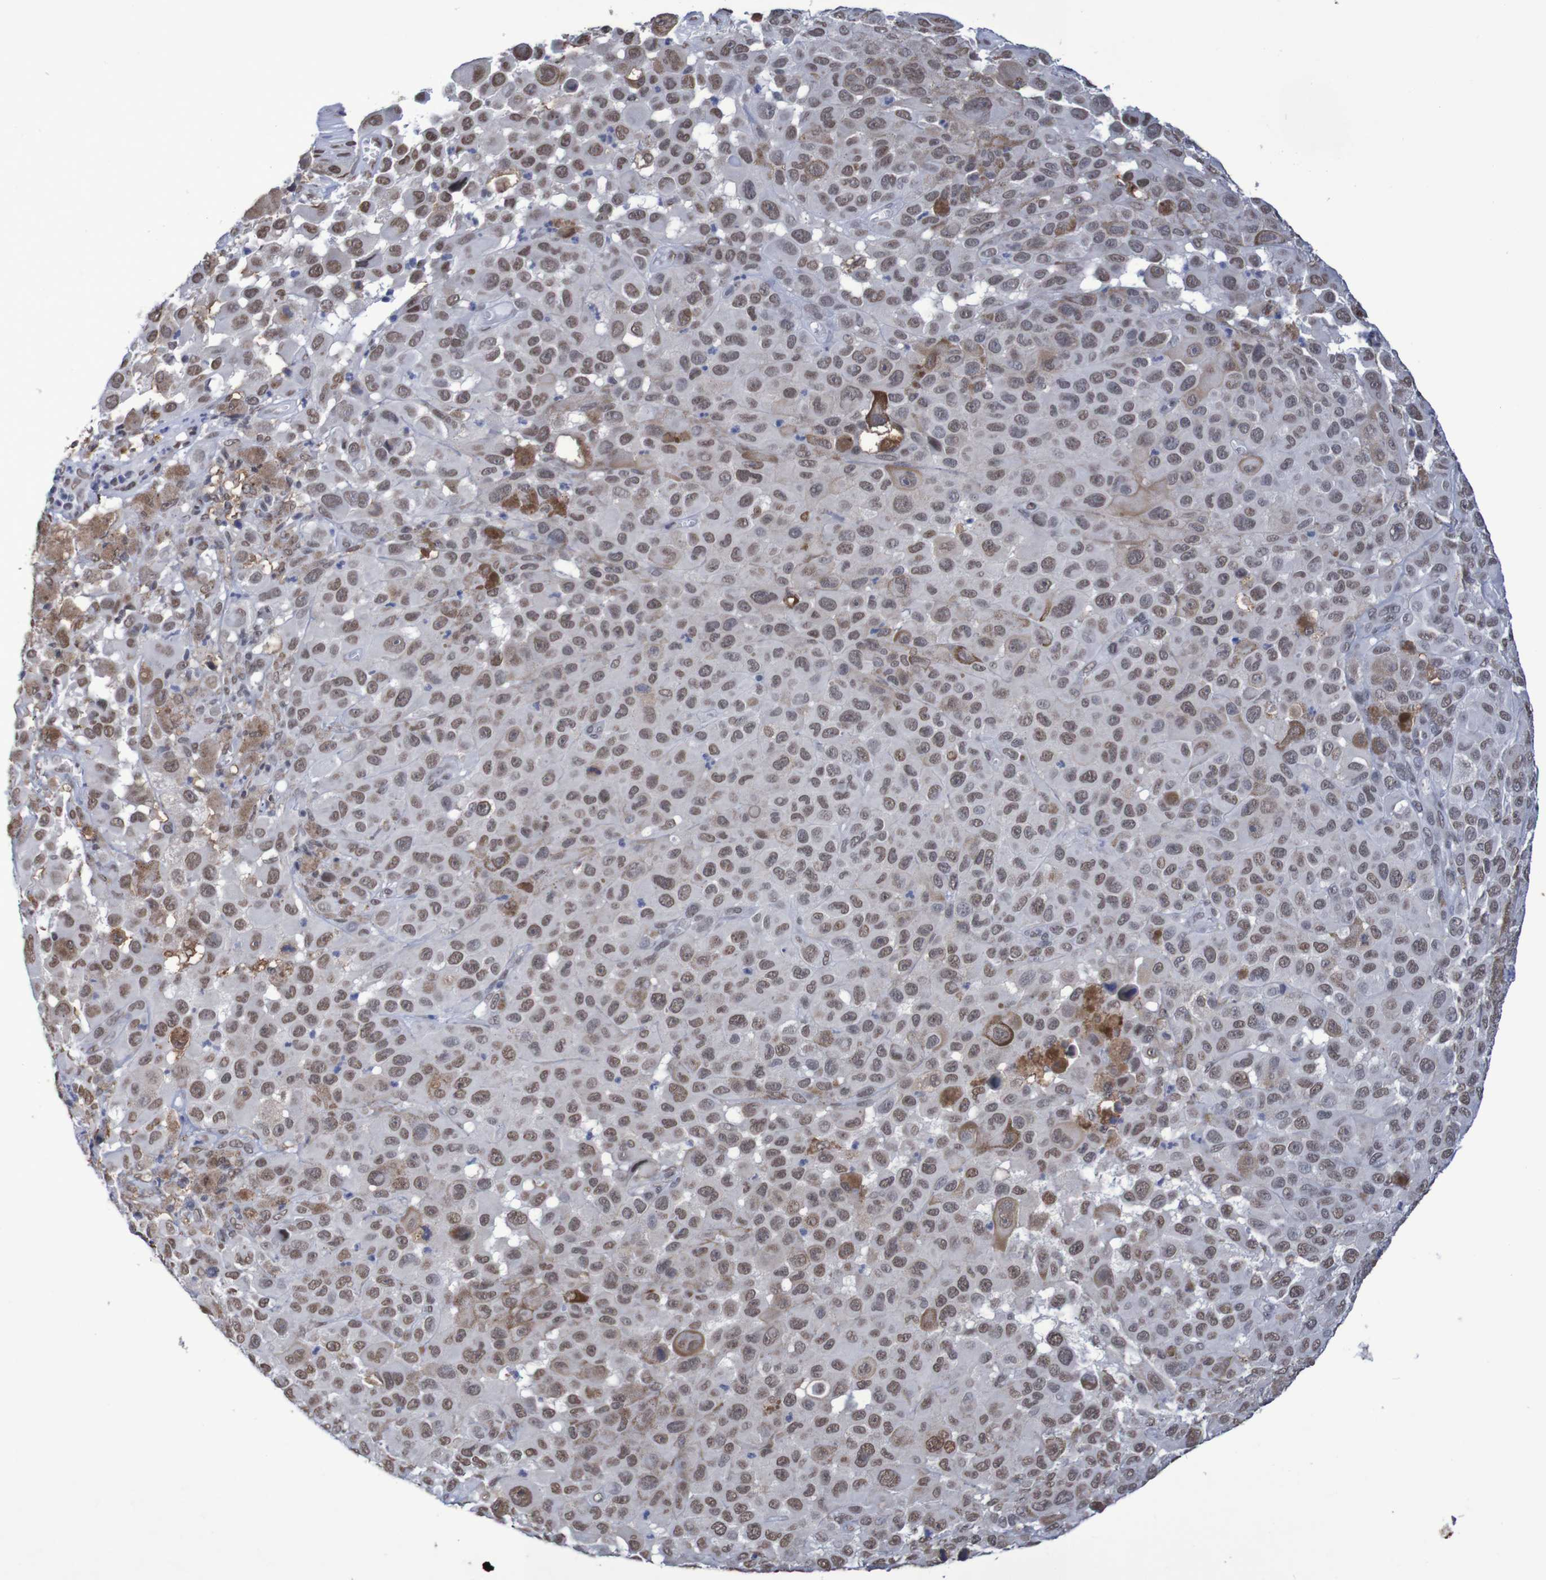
{"staining": {"intensity": "moderate", "quantity": ">75%", "location": "nuclear"}, "tissue": "melanoma", "cell_type": "Tumor cells", "image_type": "cancer", "snomed": [{"axis": "morphology", "description": "Malignant melanoma, NOS"}, {"axis": "topography", "description": "Skin"}], "caption": "A high-resolution micrograph shows IHC staining of malignant melanoma, which reveals moderate nuclear positivity in about >75% of tumor cells.", "gene": "MRTFB", "patient": {"sex": "male", "age": 96}}